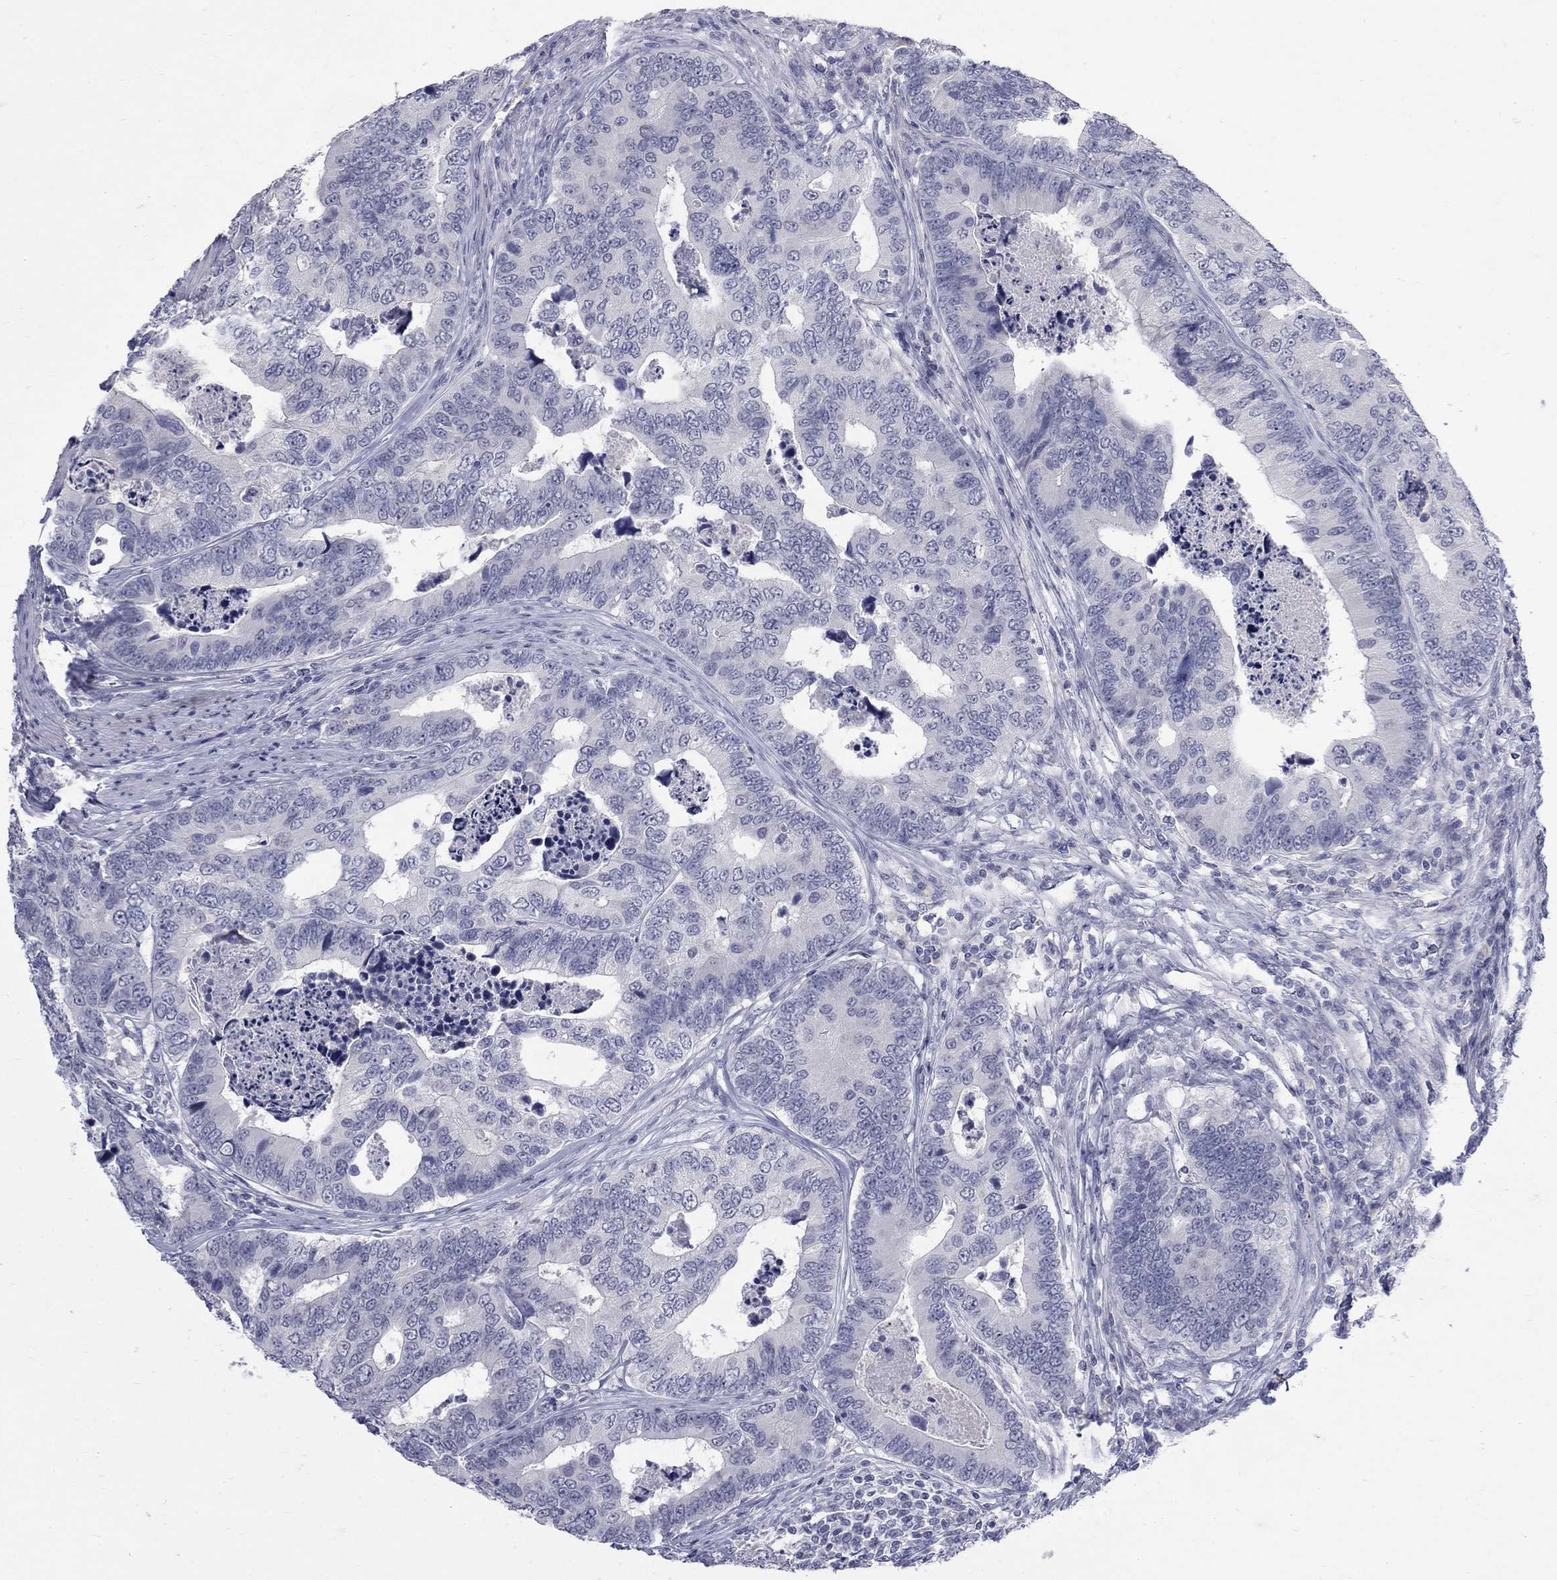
{"staining": {"intensity": "negative", "quantity": "none", "location": "none"}, "tissue": "colorectal cancer", "cell_type": "Tumor cells", "image_type": "cancer", "snomed": [{"axis": "morphology", "description": "Adenocarcinoma, NOS"}, {"axis": "topography", "description": "Colon"}], "caption": "Colorectal cancer (adenocarcinoma) was stained to show a protein in brown. There is no significant expression in tumor cells.", "gene": "CTNND2", "patient": {"sex": "female", "age": 72}}